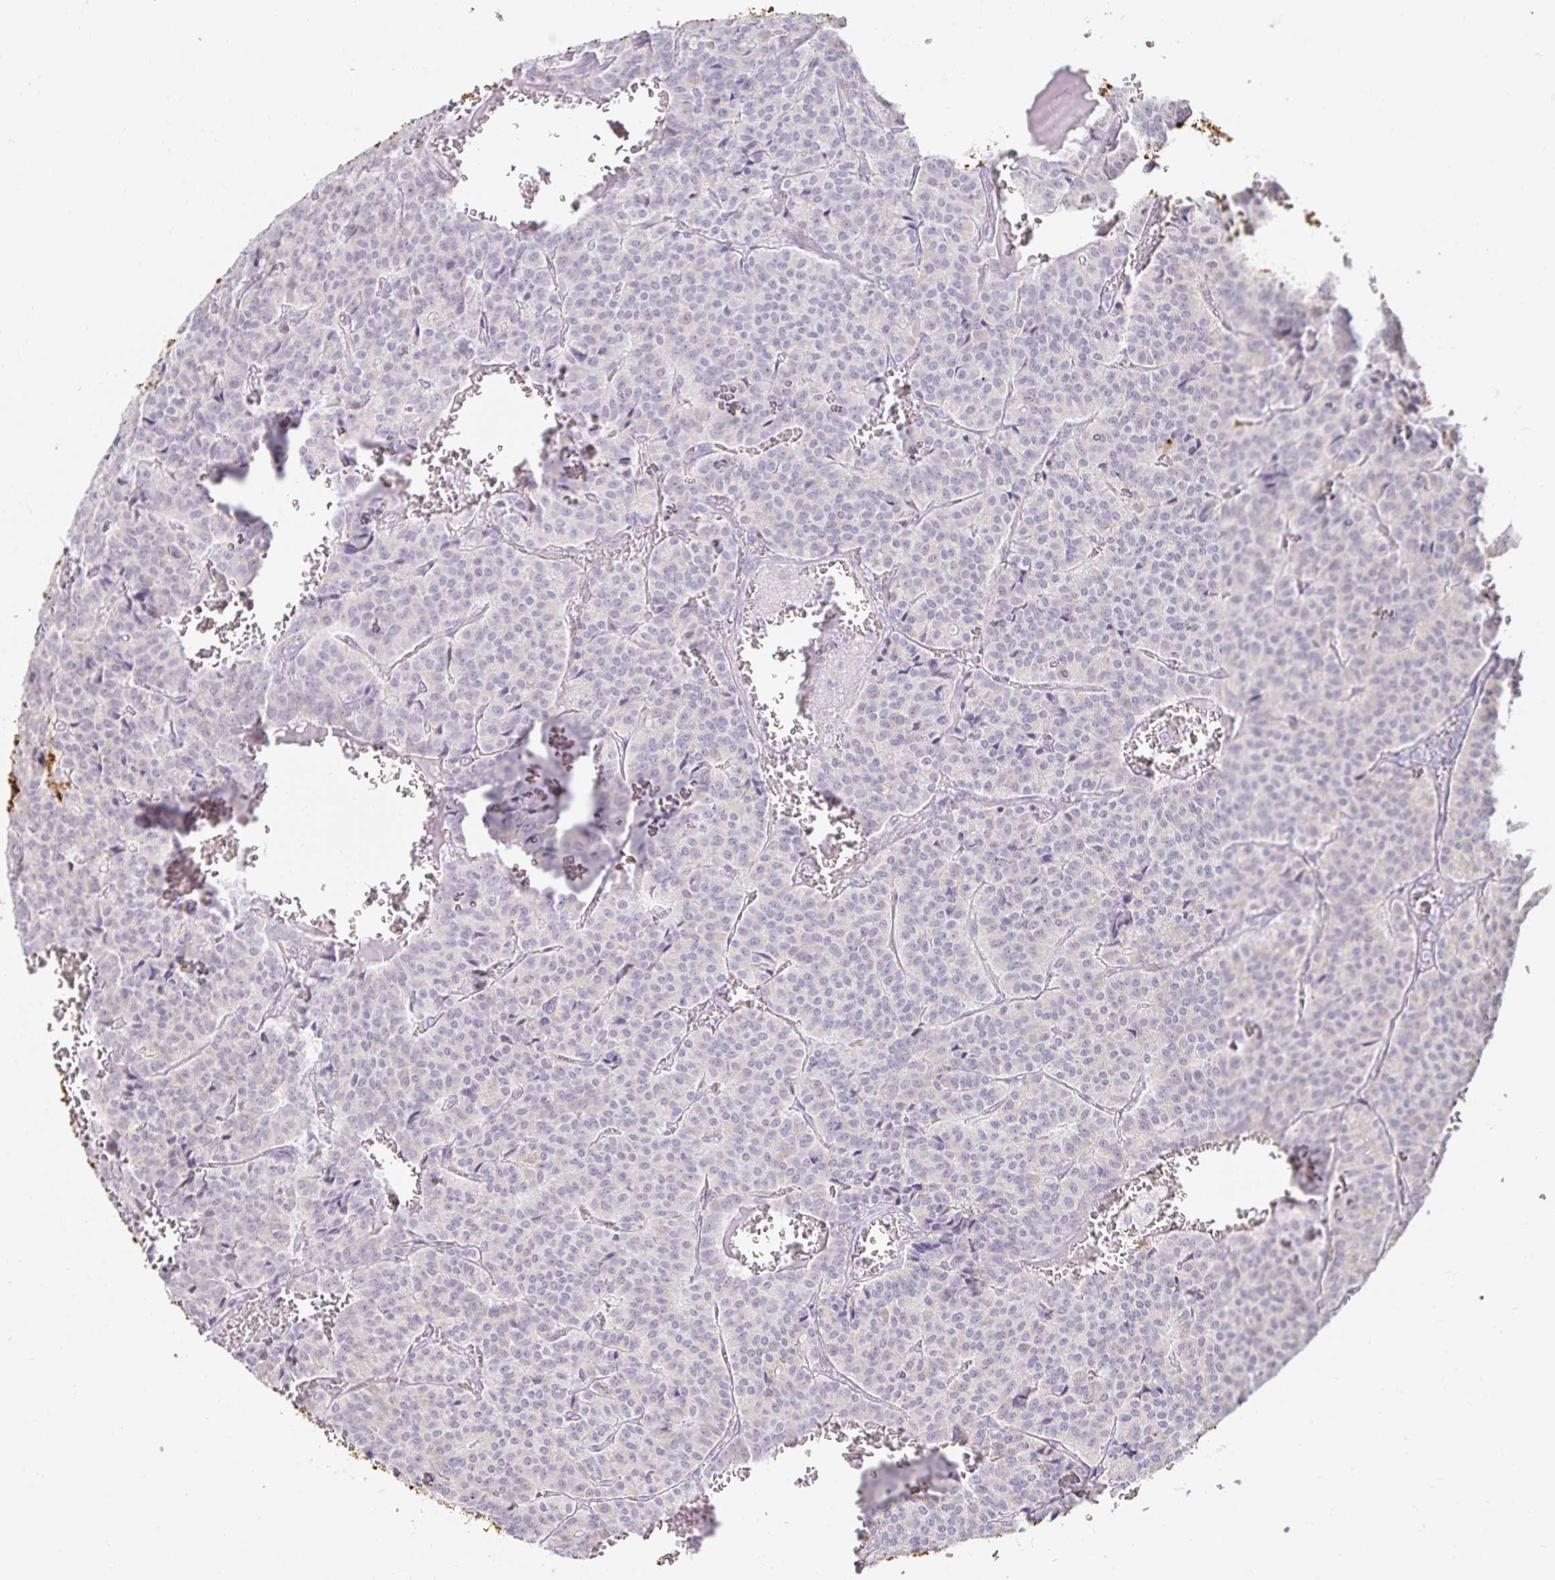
{"staining": {"intensity": "negative", "quantity": "none", "location": "none"}, "tissue": "carcinoid", "cell_type": "Tumor cells", "image_type": "cancer", "snomed": [{"axis": "morphology", "description": "Carcinoid, malignant, NOS"}, {"axis": "topography", "description": "Lung"}], "caption": "This is a photomicrograph of immunohistochemistry (IHC) staining of carcinoid, which shows no expression in tumor cells.", "gene": "GP2", "patient": {"sex": "male", "age": 70}}